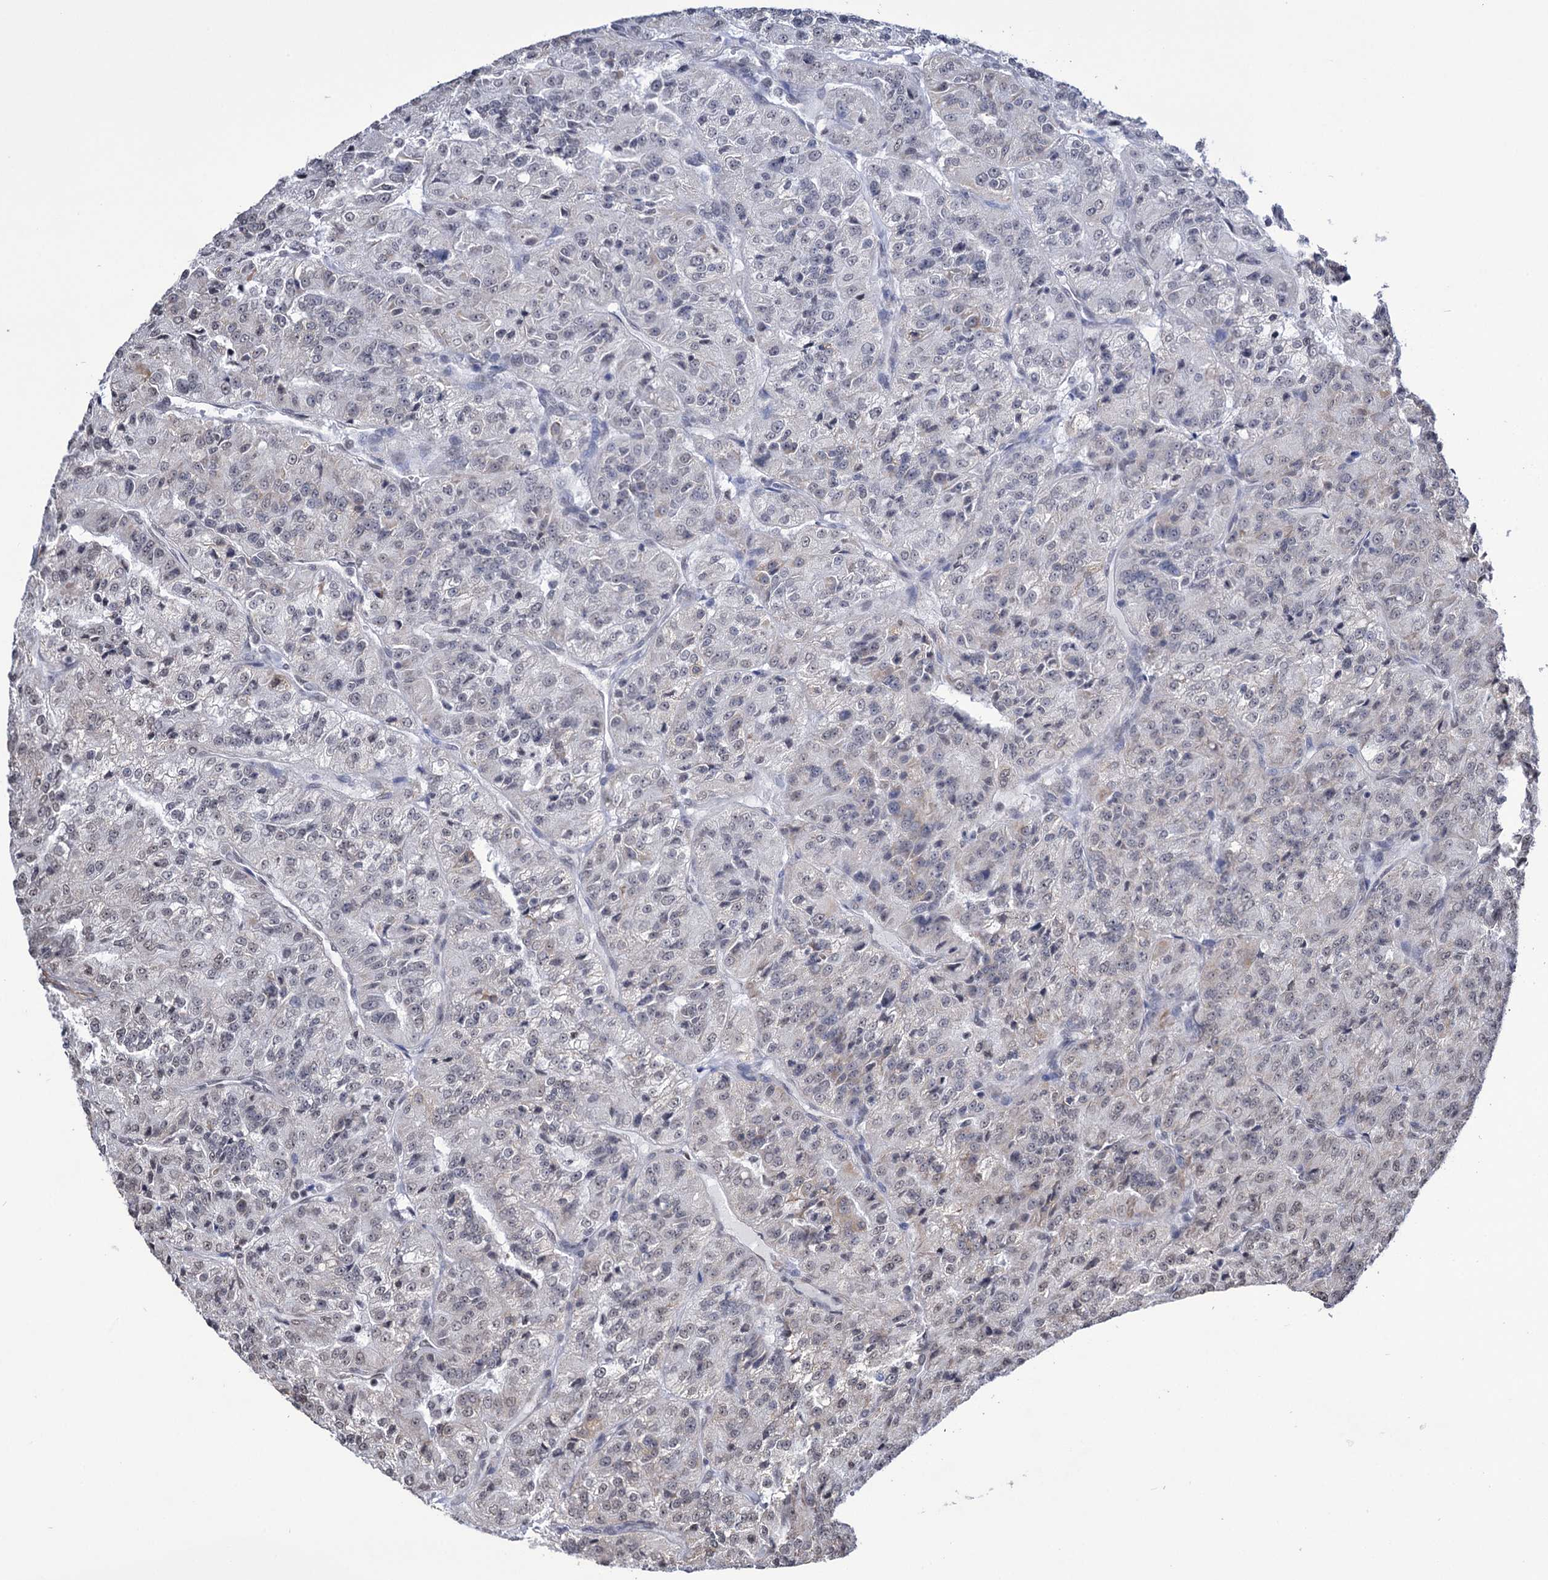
{"staining": {"intensity": "negative", "quantity": "none", "location": "none"}, "tissue": "renal cancer", "cell_type": "Tumor cells", "image_type": "cancer", "snomed": [{"axis": "morphology", "description": "Adenocarcinoma, NOS"}, {"axis": "topography", "description": "Kidney"}], "caption": "Renal cancer (adenocarcinoma) stained for a protein using IHC exhibits no staining tumor cells.", "gene": "ABHD10", "patient": {"sex": "female", "age": 63}}